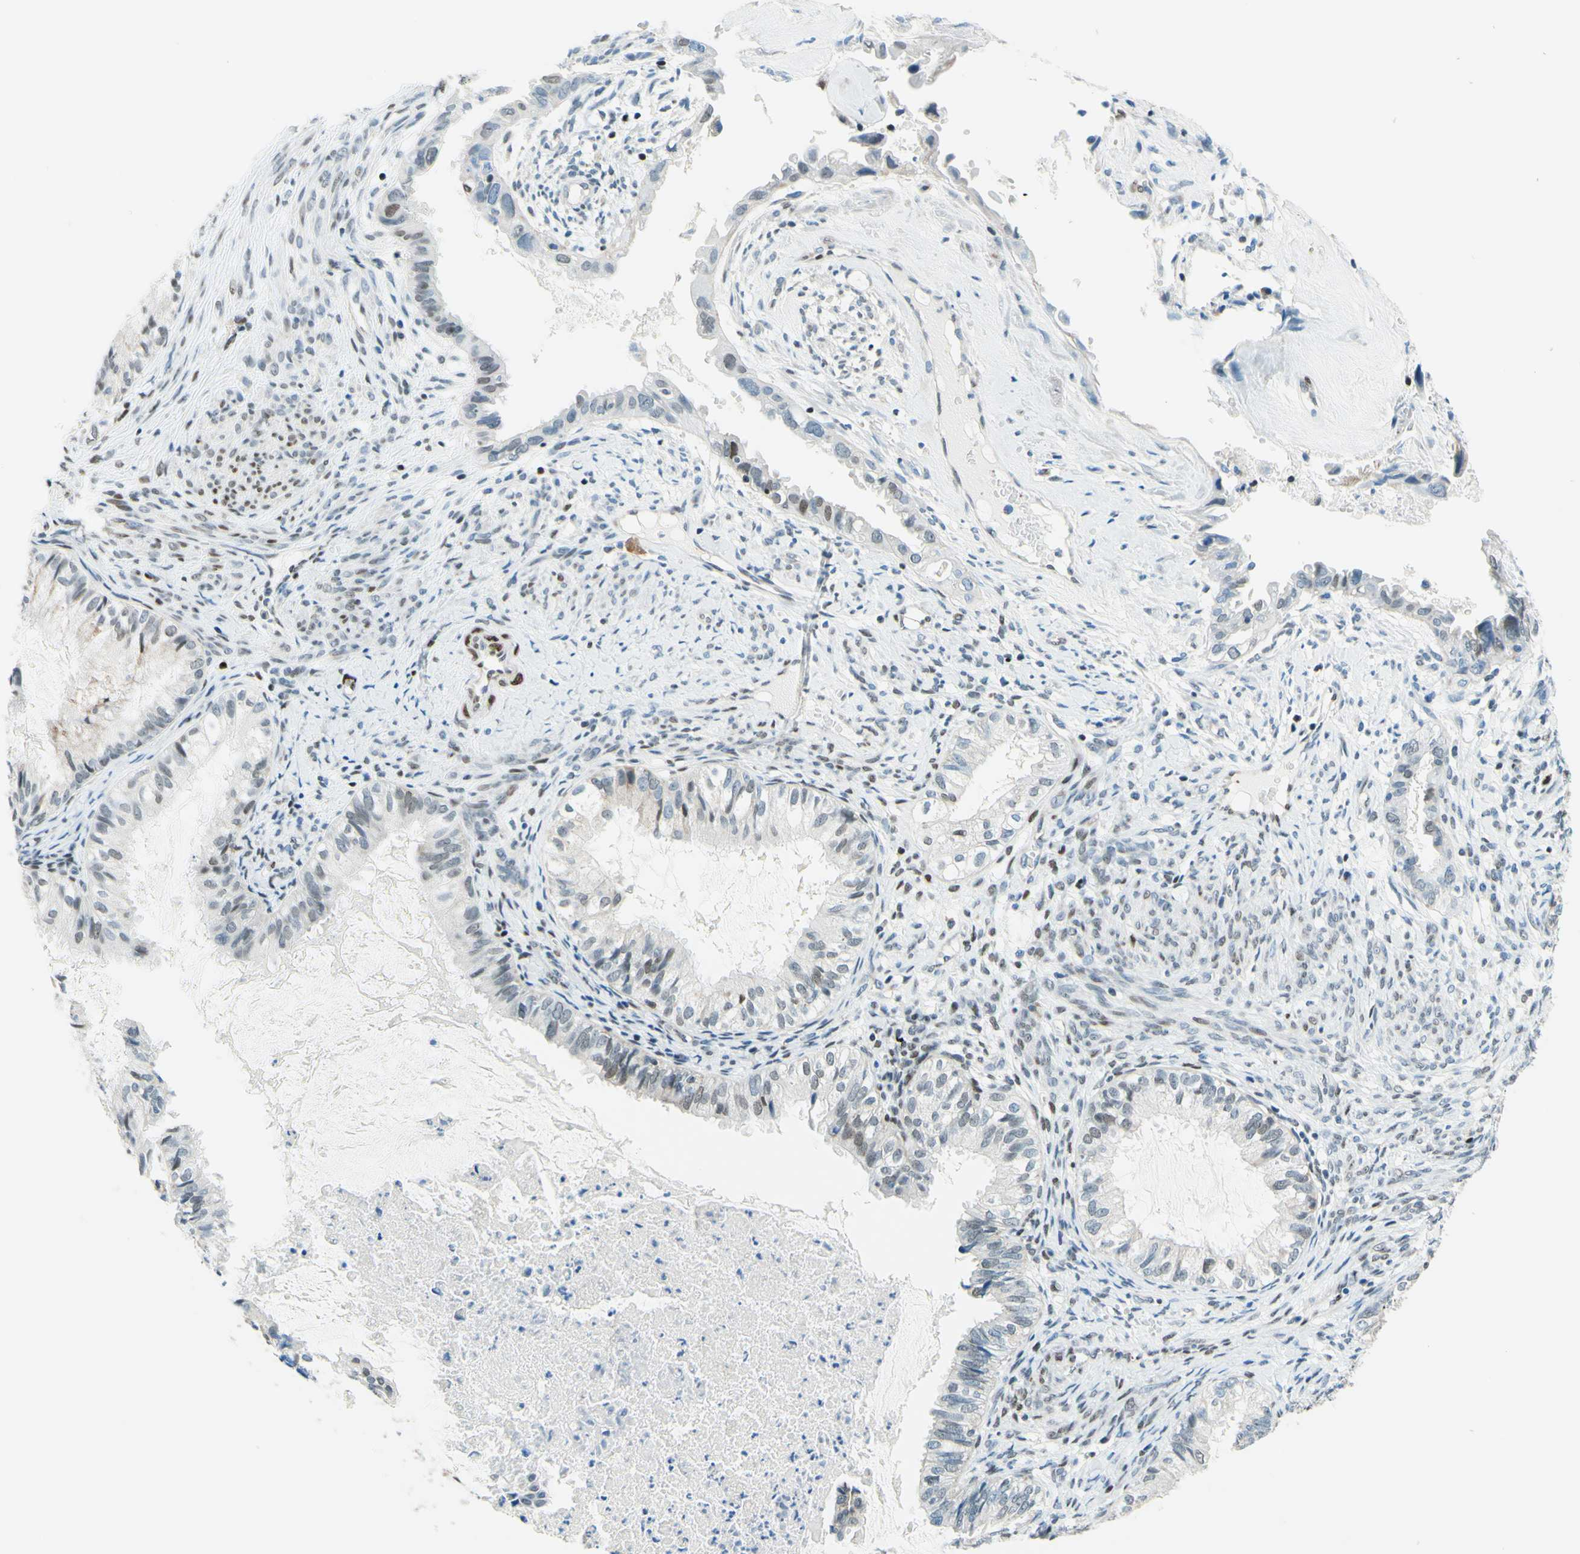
{"staining": {"intensity": "weak", "quantity": "<25%", "location": "nuclear"}, "tissue": "cervical cancer", "cell_type": "Tumor cells", "image_type": "cancer", "snomed": [{"axis": "morphology", "description": "Normal tissue, NOS"}, {"axis": "morphology", "description": "Adenocarcinoma, NOS"}, {"axis": "topography", "description": "Cervix"}, {"axis": "topography", "description": "Endometrium"}], "caption": "The micrograph shows no staining of tumor cells in cervical cancer (adenocarcinoma). Brightfield microscopy of IHC stained with DAB (brown) and hematoxylin (blue), captured at high magnification.", "gene": "CBX7", "patient": {"sex": "female", "age": 86}}